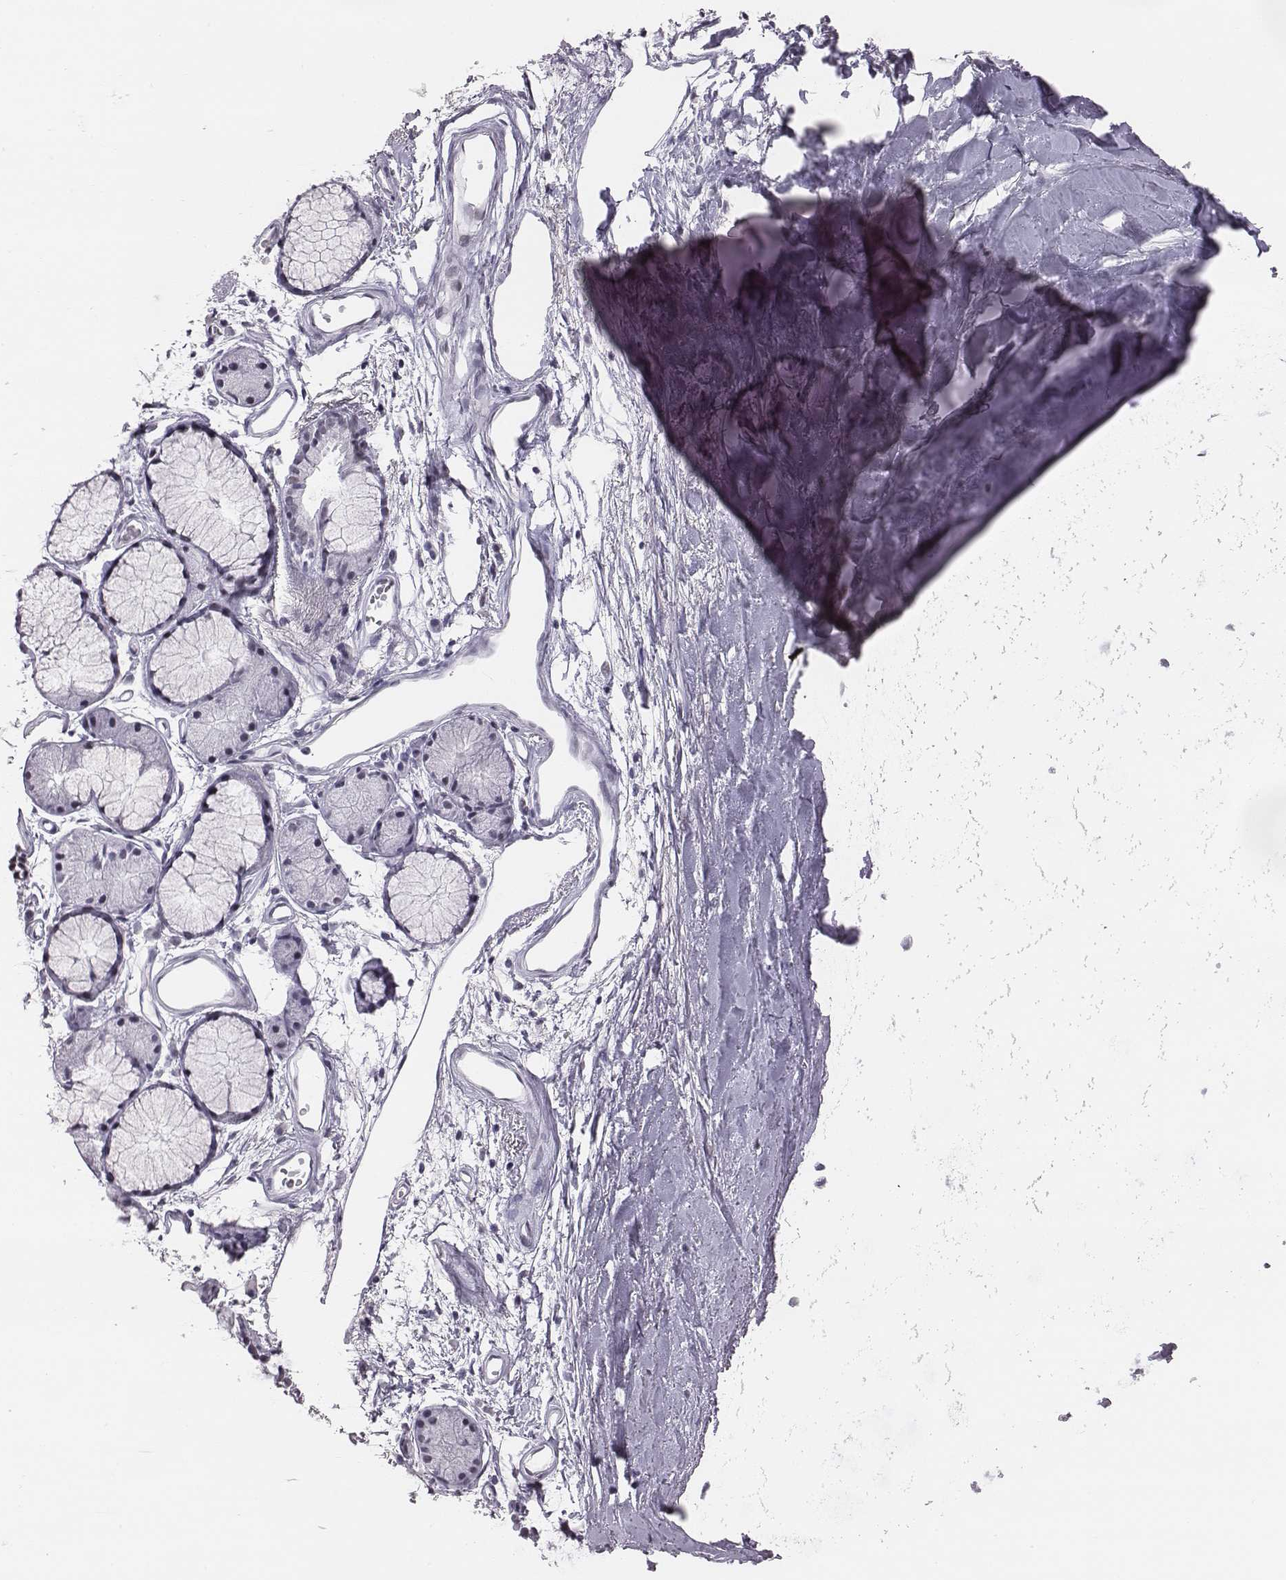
{"staining": {"intensity": "negative", "quantity": "none", "location": "none"}, "tissue": "soft tissue", "cell_type": "Chondrocytes", "image_type": "normal", "snomed": [{"axis": "morphology", "description": "Normal tissue, NOS"}, {"axis": "topography", "description": "Cartilage tissue"}, {"axis": "topography", "description": "Bronchus"}], "caption": "A high-resolution micrograph shows IHC staining of normal soft tissue, which exhibits no significant expression in chondrocytes. (DAB immunohistochemistry (IHC) visualized using brightfield microscopy, high magnification).", "gene": "ACOD1", "patient": {"sex": "female", "age": 79}}